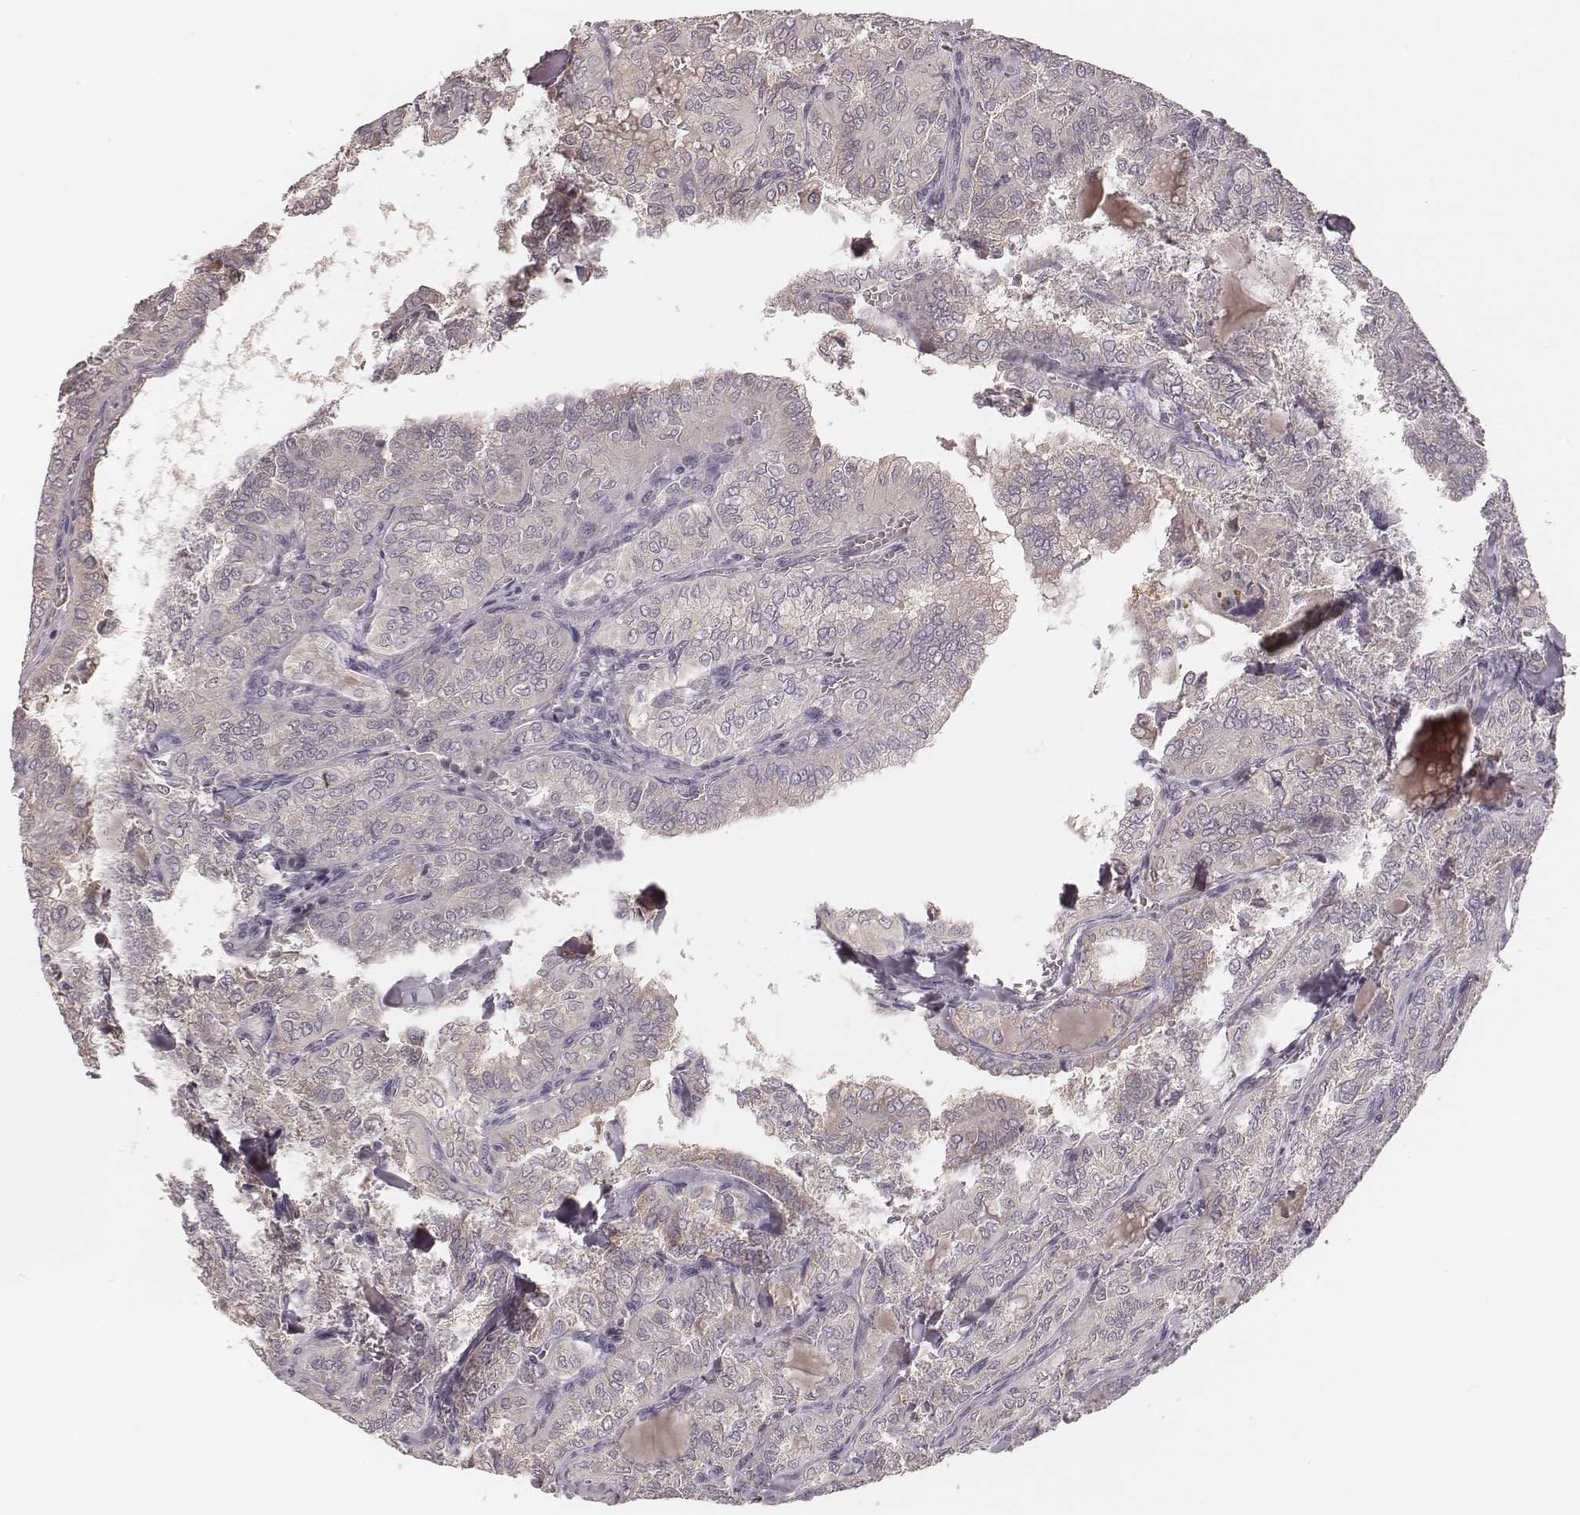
{"staining": {"intensity": "weak", "quantity": "<25%", "location": "cytoplasmic/membranous"}, "tissue": "thyroid cancer", "cell_type": "Tumor cells", "image_type": "cancer", "snomed": [{"axis": "morphology", "description": "Papillary adenocarcinoma, NOS"}, {"axis": "topography", "description": "Thyroid gland"}], "caption": "Photomicrograph shows no protein expression in tumor cells of papillary adenocarcinoma (thyroid) tissue.", "gene": "P2RX5", "patient": {"sex": "female", "age": 41}}